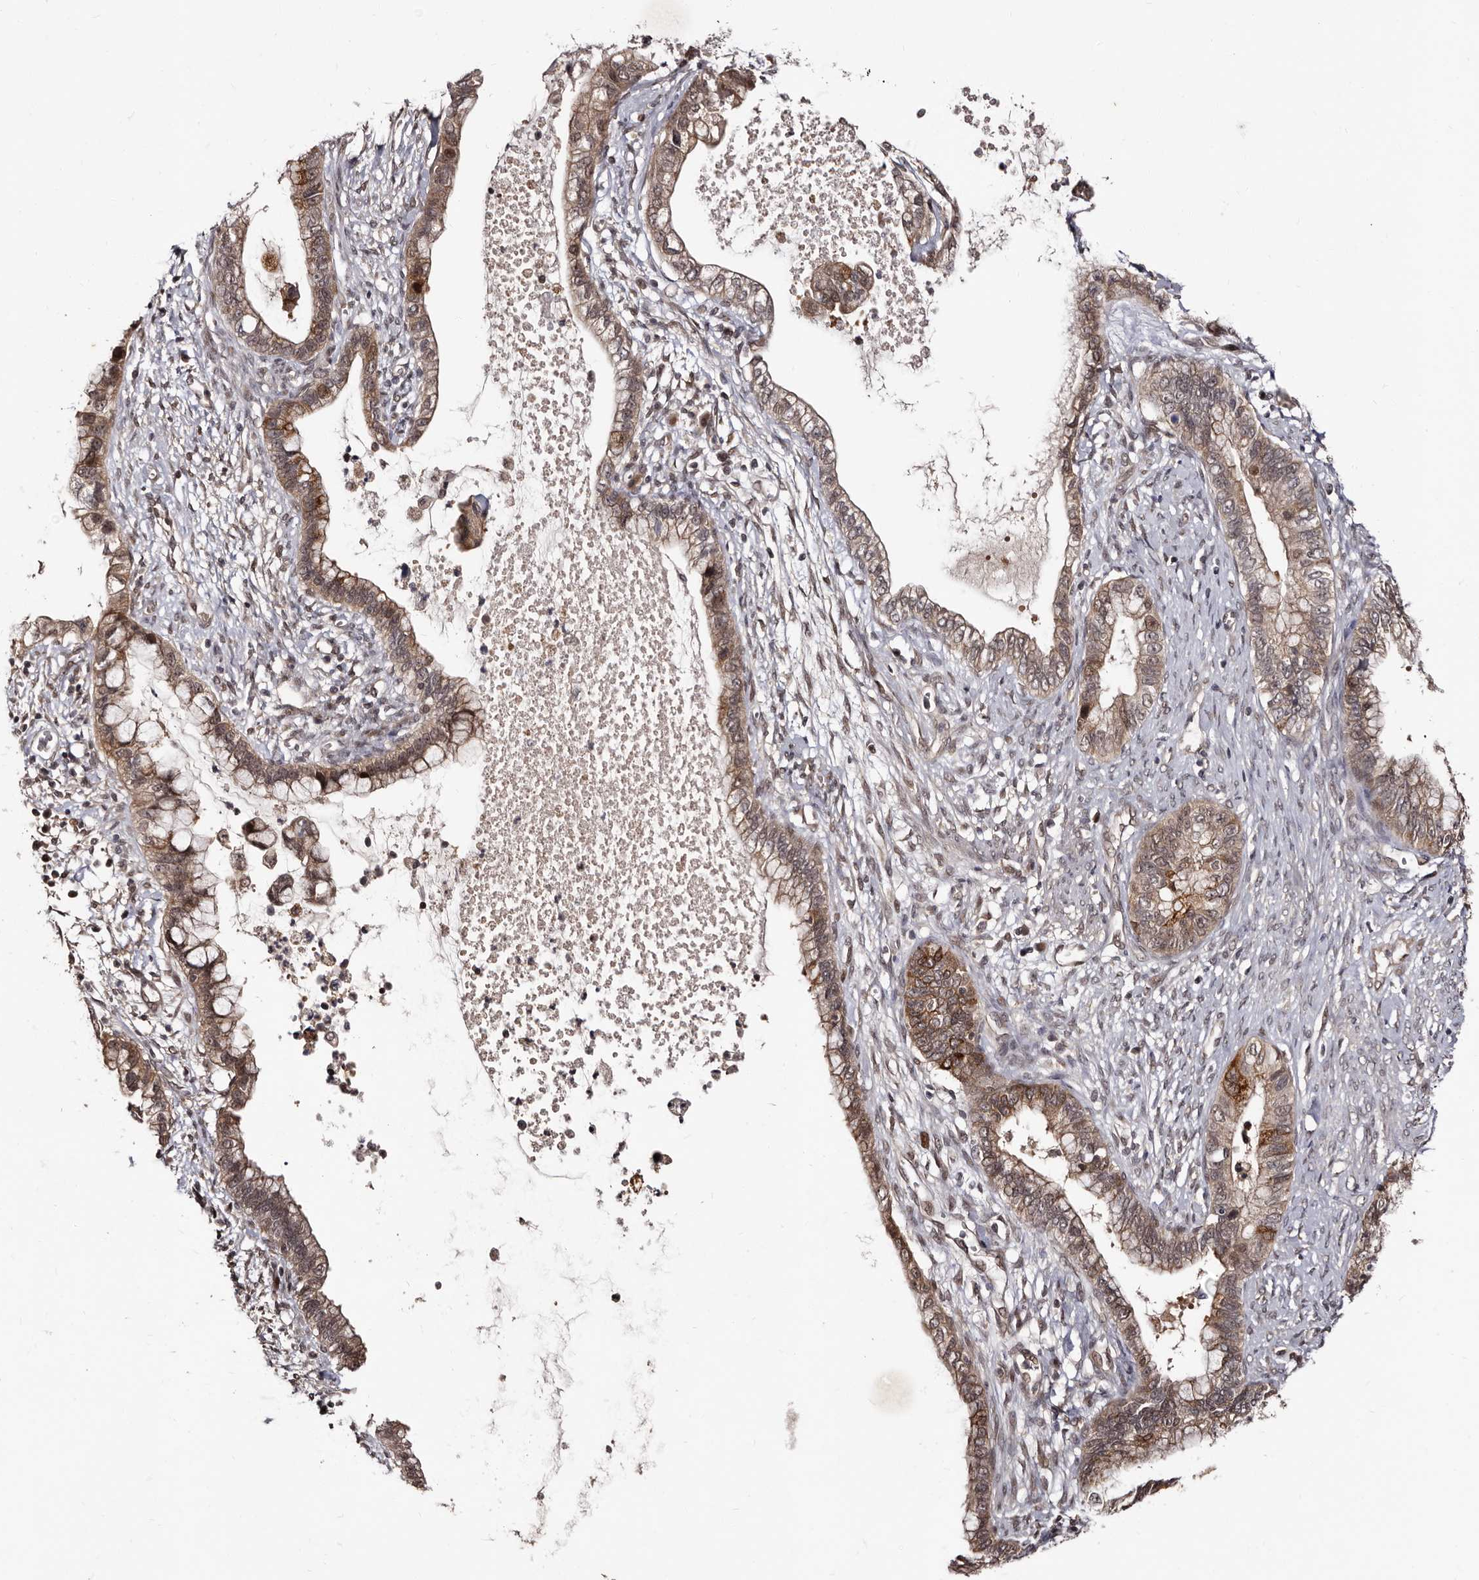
{"staining": {"intensity": "moderate", "quantity": ">75%", "location": "cytoplasmic/membranous"}, "tissue": "cervical cancer", "cell_type": "Tumor cells", "image_type": "cancer", "snomed": [{"axis": "morphology", "description": "Adenocarcinoma, NOS"}, {"axis": "topography", "description": "Cervix"}], "caption": "A histopathology image of human cervical adenocarcinoma stained for a protein exhibits moderate cytoplasmic/membranous brown staining in tumor cells.", "gene": "TBC1D22B", "patient": {"sex": "female", "age": 44}}